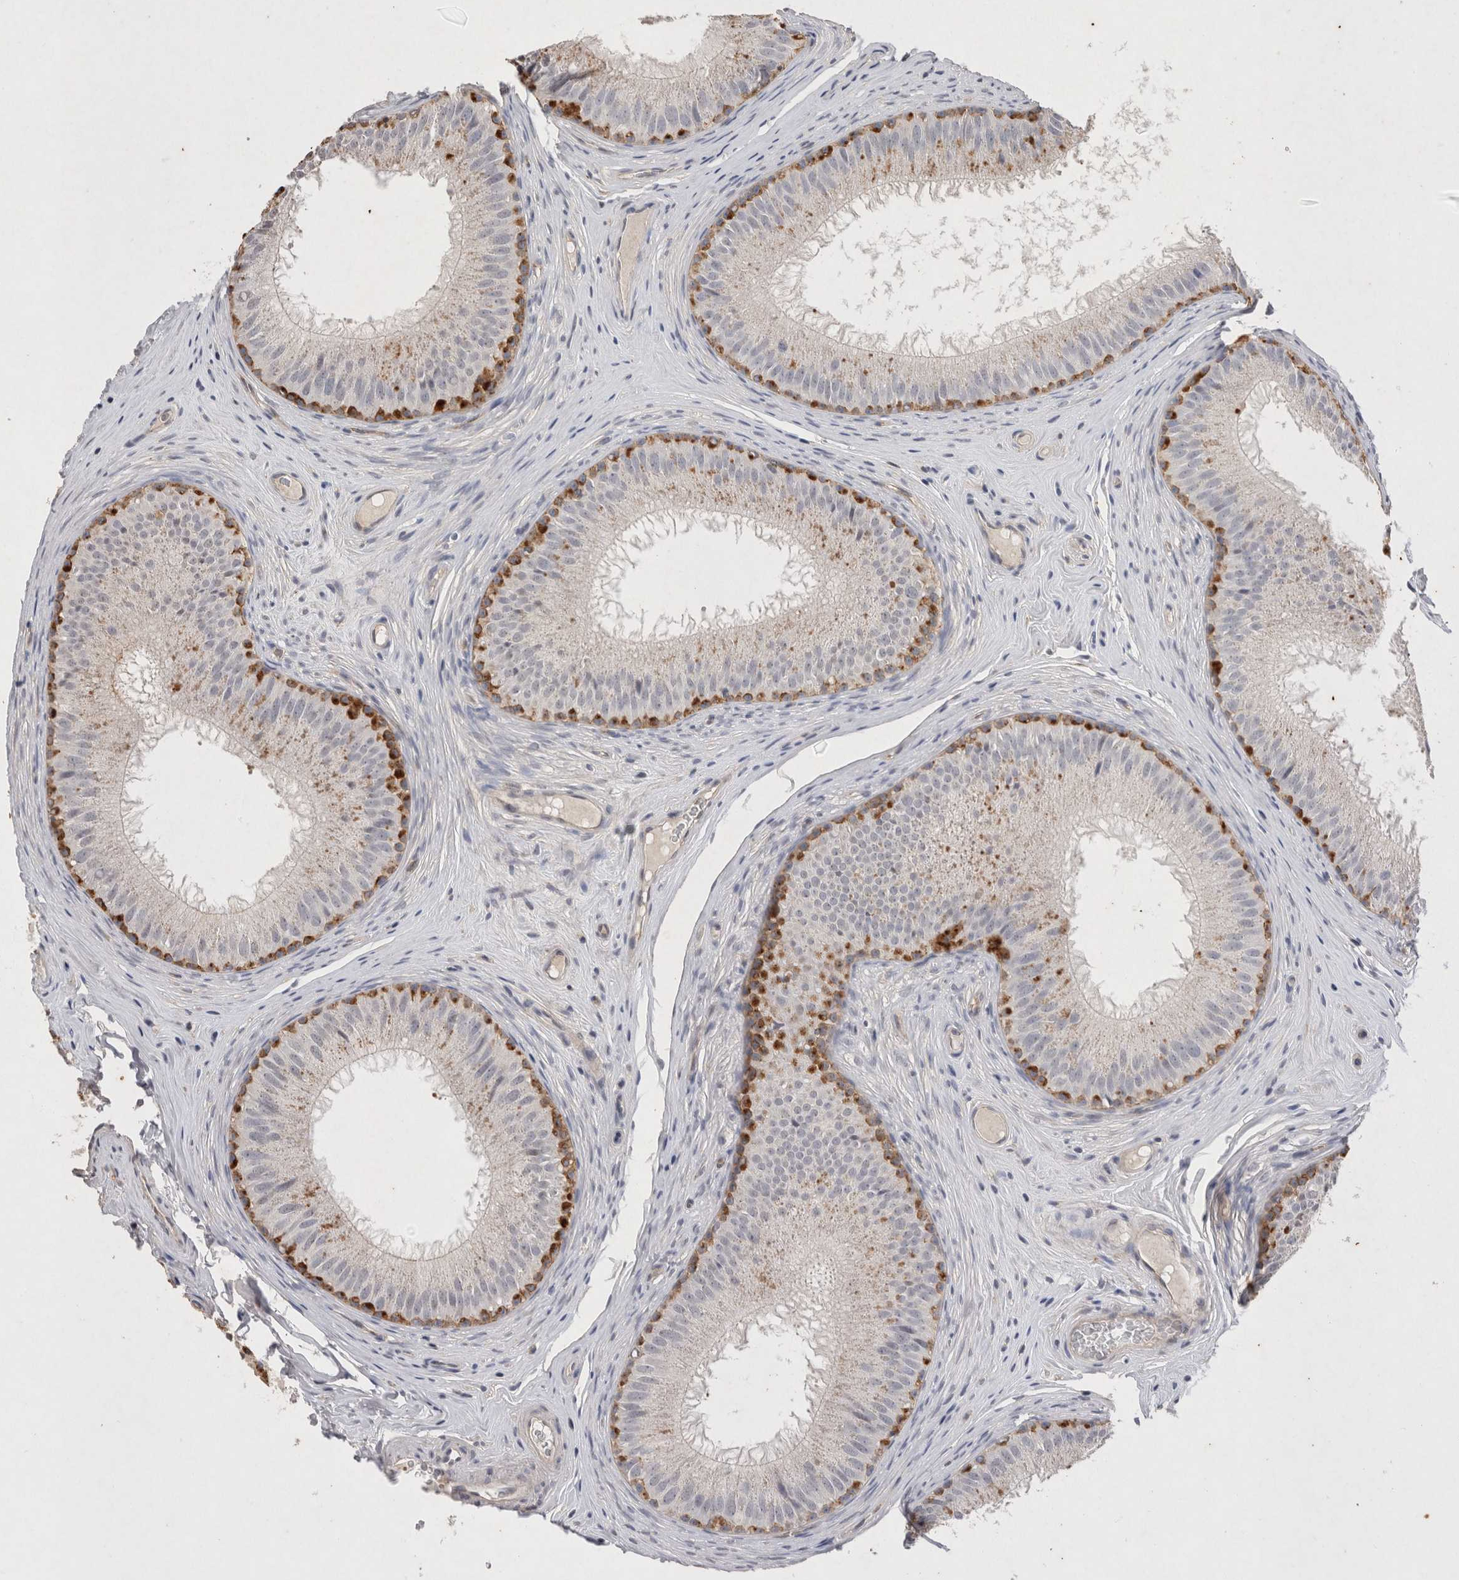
{"staining": {"intensity": "strong", "quantity": "<25%", "location": "cytoplasmic/membranous"}, "tissue": "epididymis", "cell_type": "Glandular cells", "image_type": "normal", "snomed": [{"axis": "morphology", "description": "Normal tissue, NOS"}, {"axis": "topography", "description": "Epididymis"}], "caption": "DAB (3,3'-diaminobenzidine) immunohistochemical staining of benign epididymis demonstrates strong cytoplasmic/membranous protein positivity in about <25% of glandular cells. (brown staining indicates protein expression, while blue staining denotes nuclei).", "gene": "RASSF3", "patient": {"sex": "male", "age": 32}}